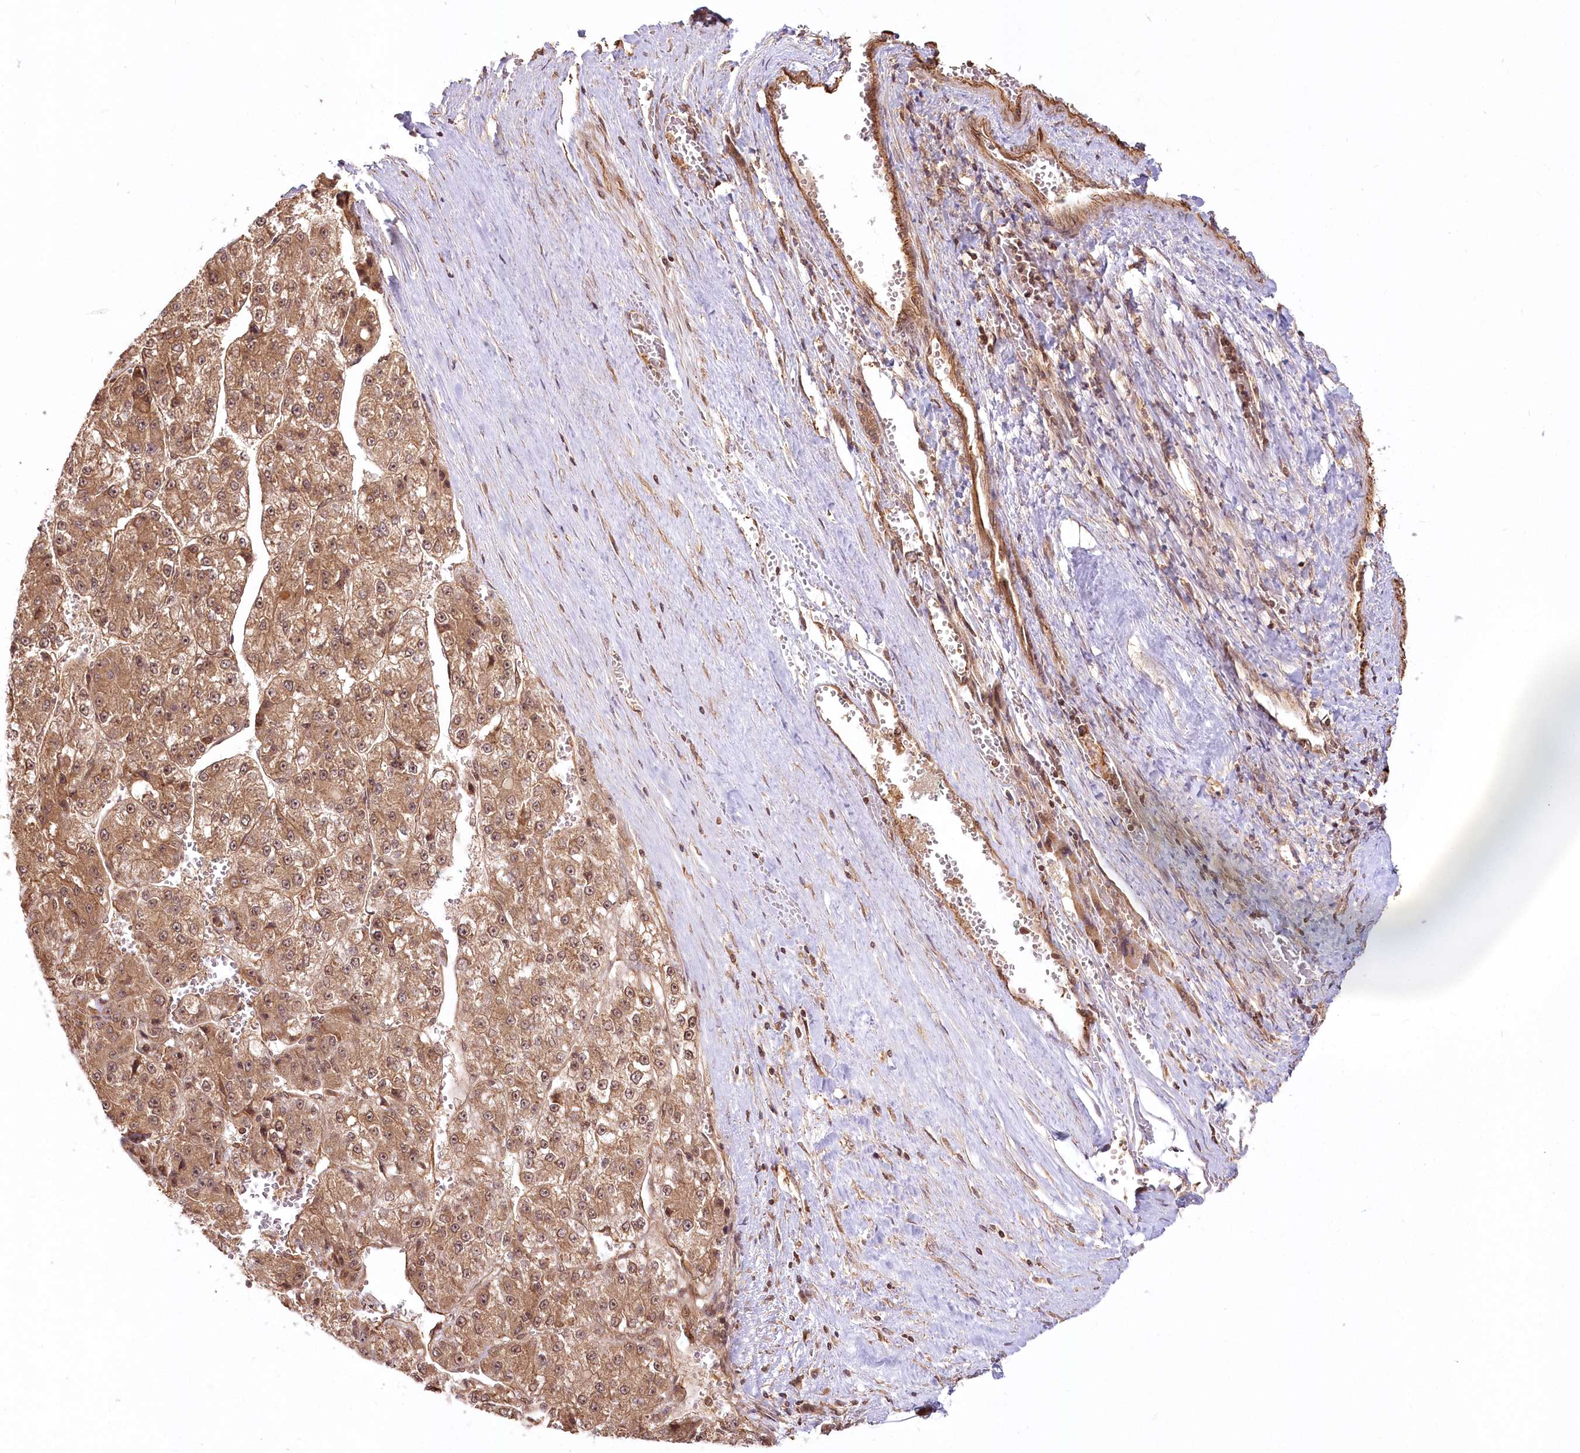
{"staining": {"intensity": "moderate", "quantity": ">75%", "location": "cytoplasmic/membranous,nuclear"}, "tissue": "liver cancer", "cell_type": "Tumor cells", "image_type": "cancer", "snomed": [{"axis": "morphology", "description": "Carcinoma, Hepatocellular, NOS"}, {"axis": "topography", "description": "Liver"}], "caption": "About >75% of tumor cells in liver cancer (hepatocellular carcinoma) exhibit moderate cytoplasmic/membranous and nuclear protein staining as visualized by brown immunohistochemical staining.", "gene": "R3HDM2", "patient": {"sex": "female", "age": 73}}